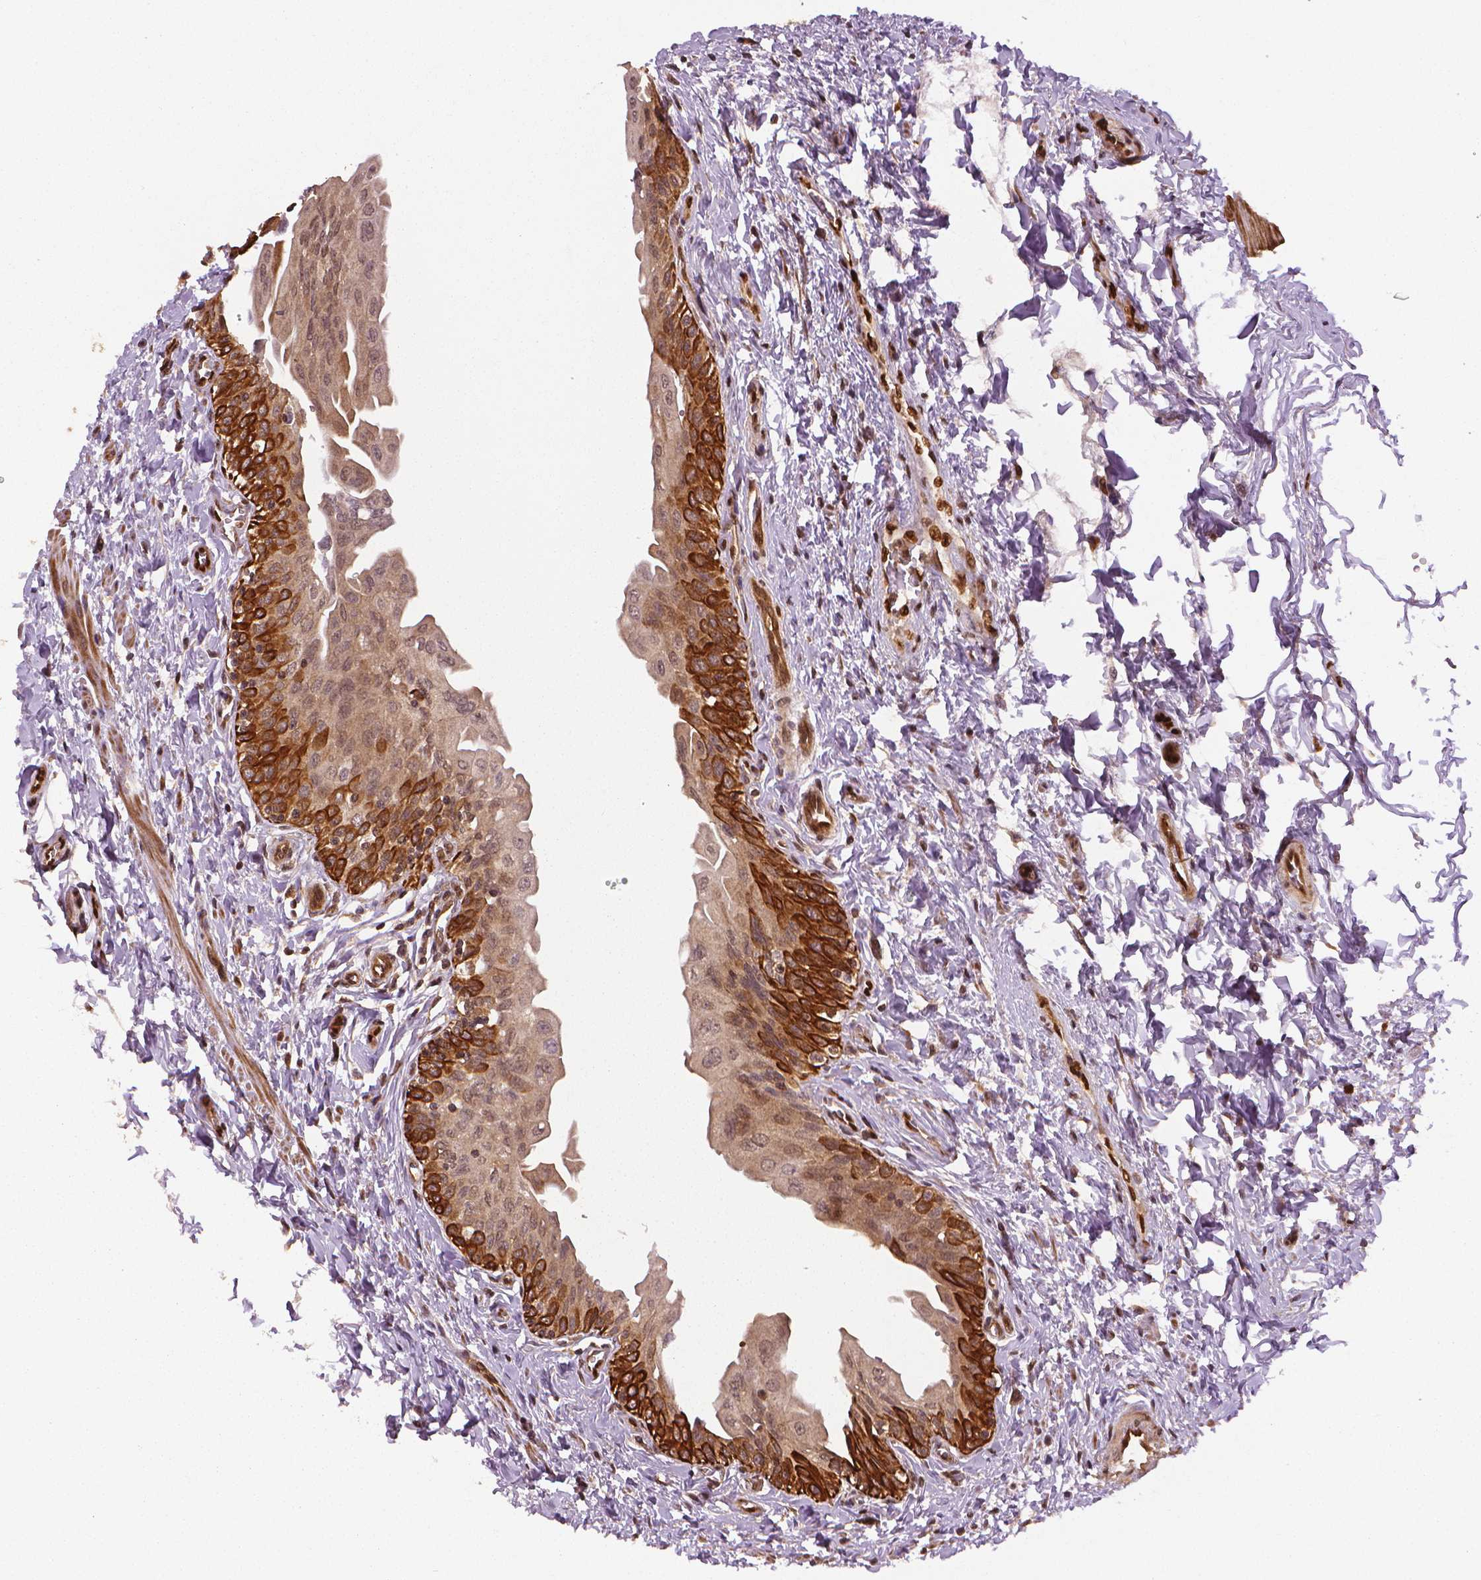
{"staining": {"intensity": "strong", "quantity": "25%-75%", "location": "cytoplasmic/membranous"}, "tissue": "urinary bladder", "cell_type": "Urothelial cells", "image_type": "normal", "snomed": [{"axis": "morphology", "description": "Normal tissue, NOS"}, {"axis": "topography", "description": "Urinary bladder"}], "caption": "About 25%-75% of urothelial cells in unremarkable human urinary bladder display strong cytoplasmic/membranous protein expression as visualized by brown immunohistochemical staining.", "gene": "STAT3", "patient": {"sex": "male", "age": 56}}